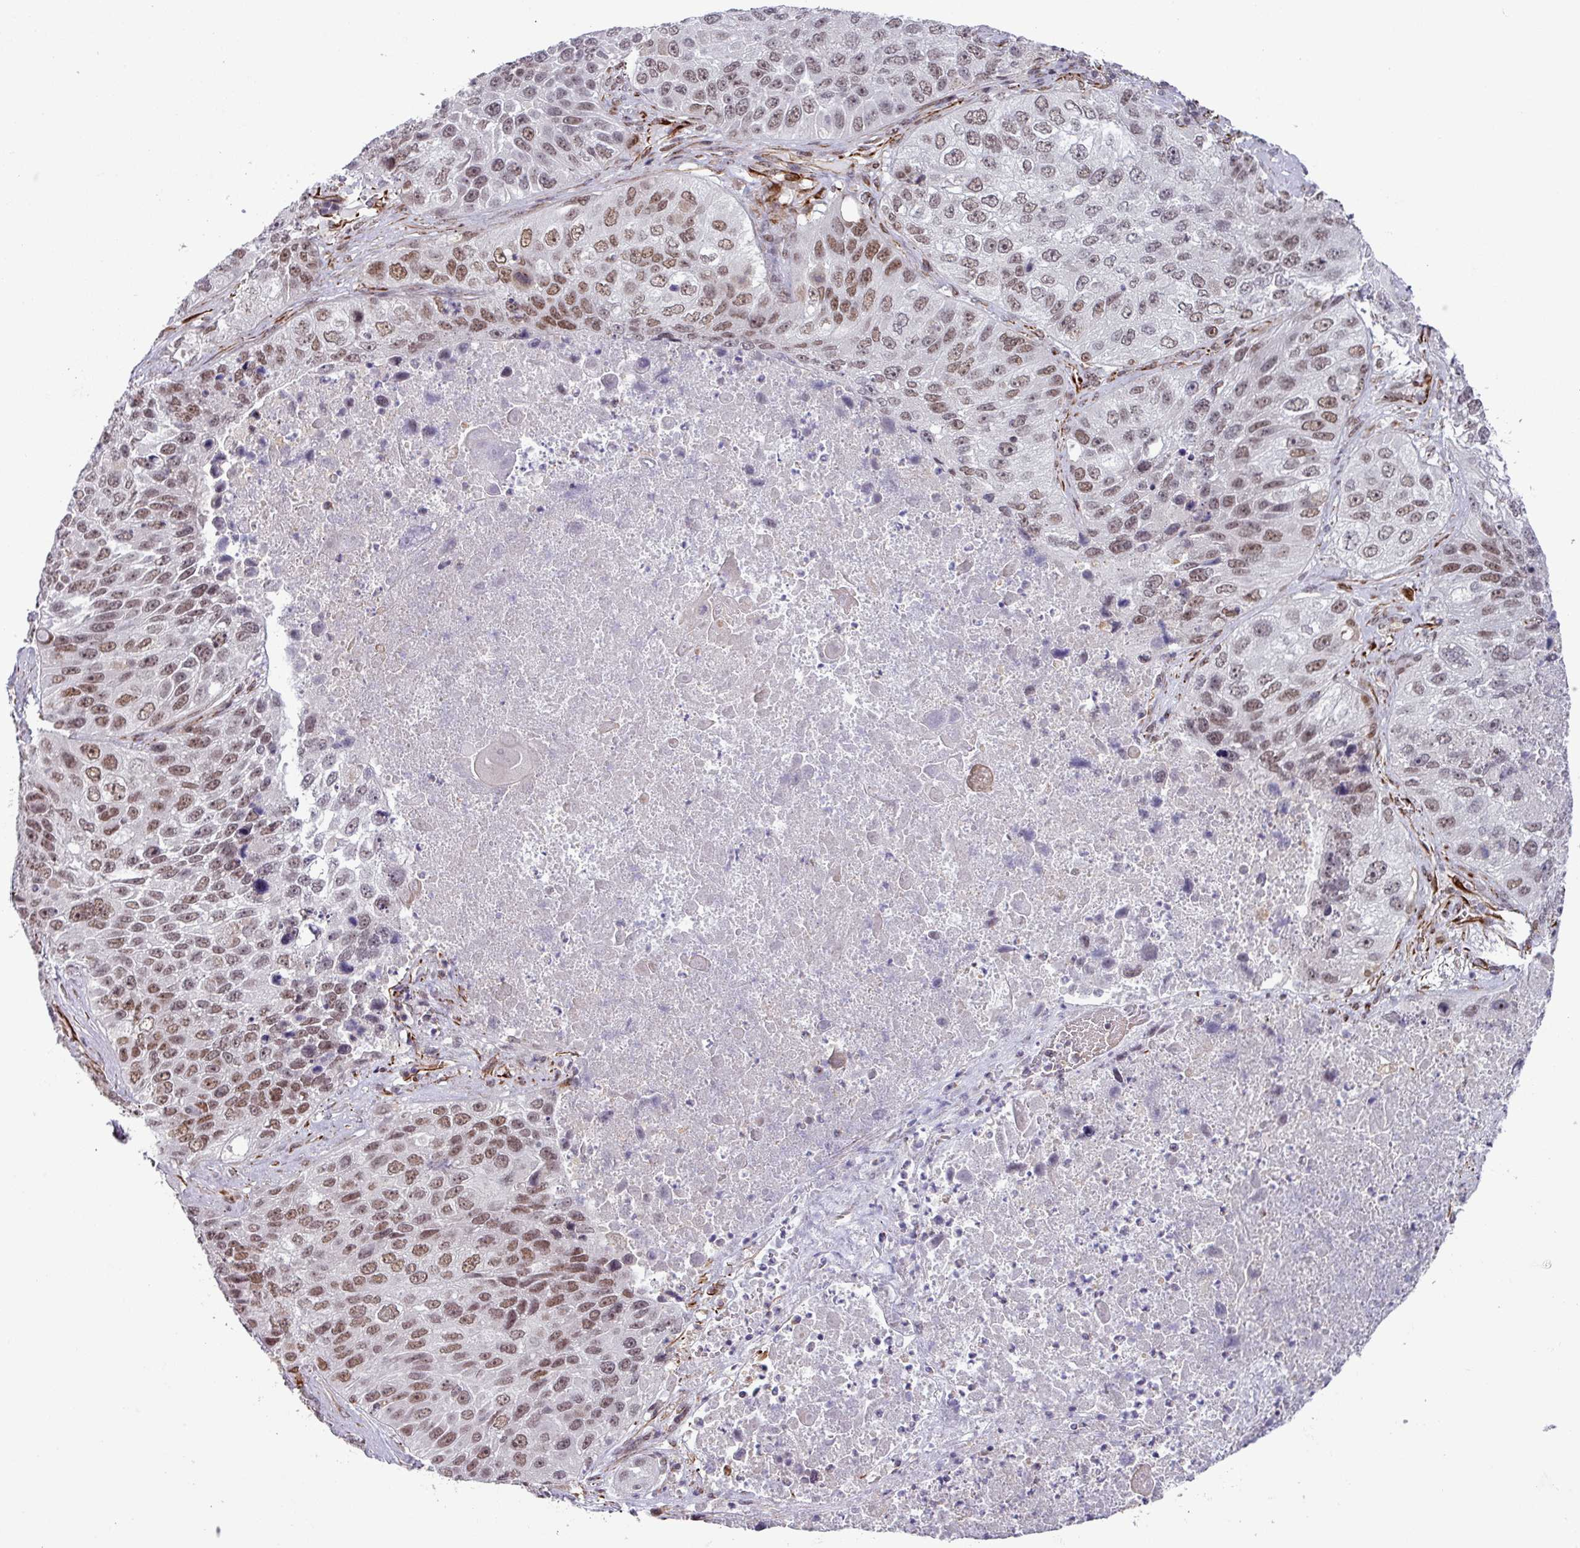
{"staining": {"intensity": "moderate", "quantity": ">75%", "location": "nuclear"}, "tissue": "lung cancer", "cell_type": "Tumor cells", "image_type": "cancer", "snomed": [{"axis": "morphology", "description": "Squamous cell carcinoma, NOS"}, {"axis": "topography", "description": "Lung"}], "caption": "Brown immunohistochemical staining in squamous cell carcinoma (lung) reveals moderate nuclear positivity in about >75% of tumor cells. Using DAB (3,3'-diaminobenzidine) (brown) and hematoxylin (blue) stains, captured at high magnification using brightfield microscopy.", "gene": "CHD3", "patient": {"sex": "male", "age": 61}}